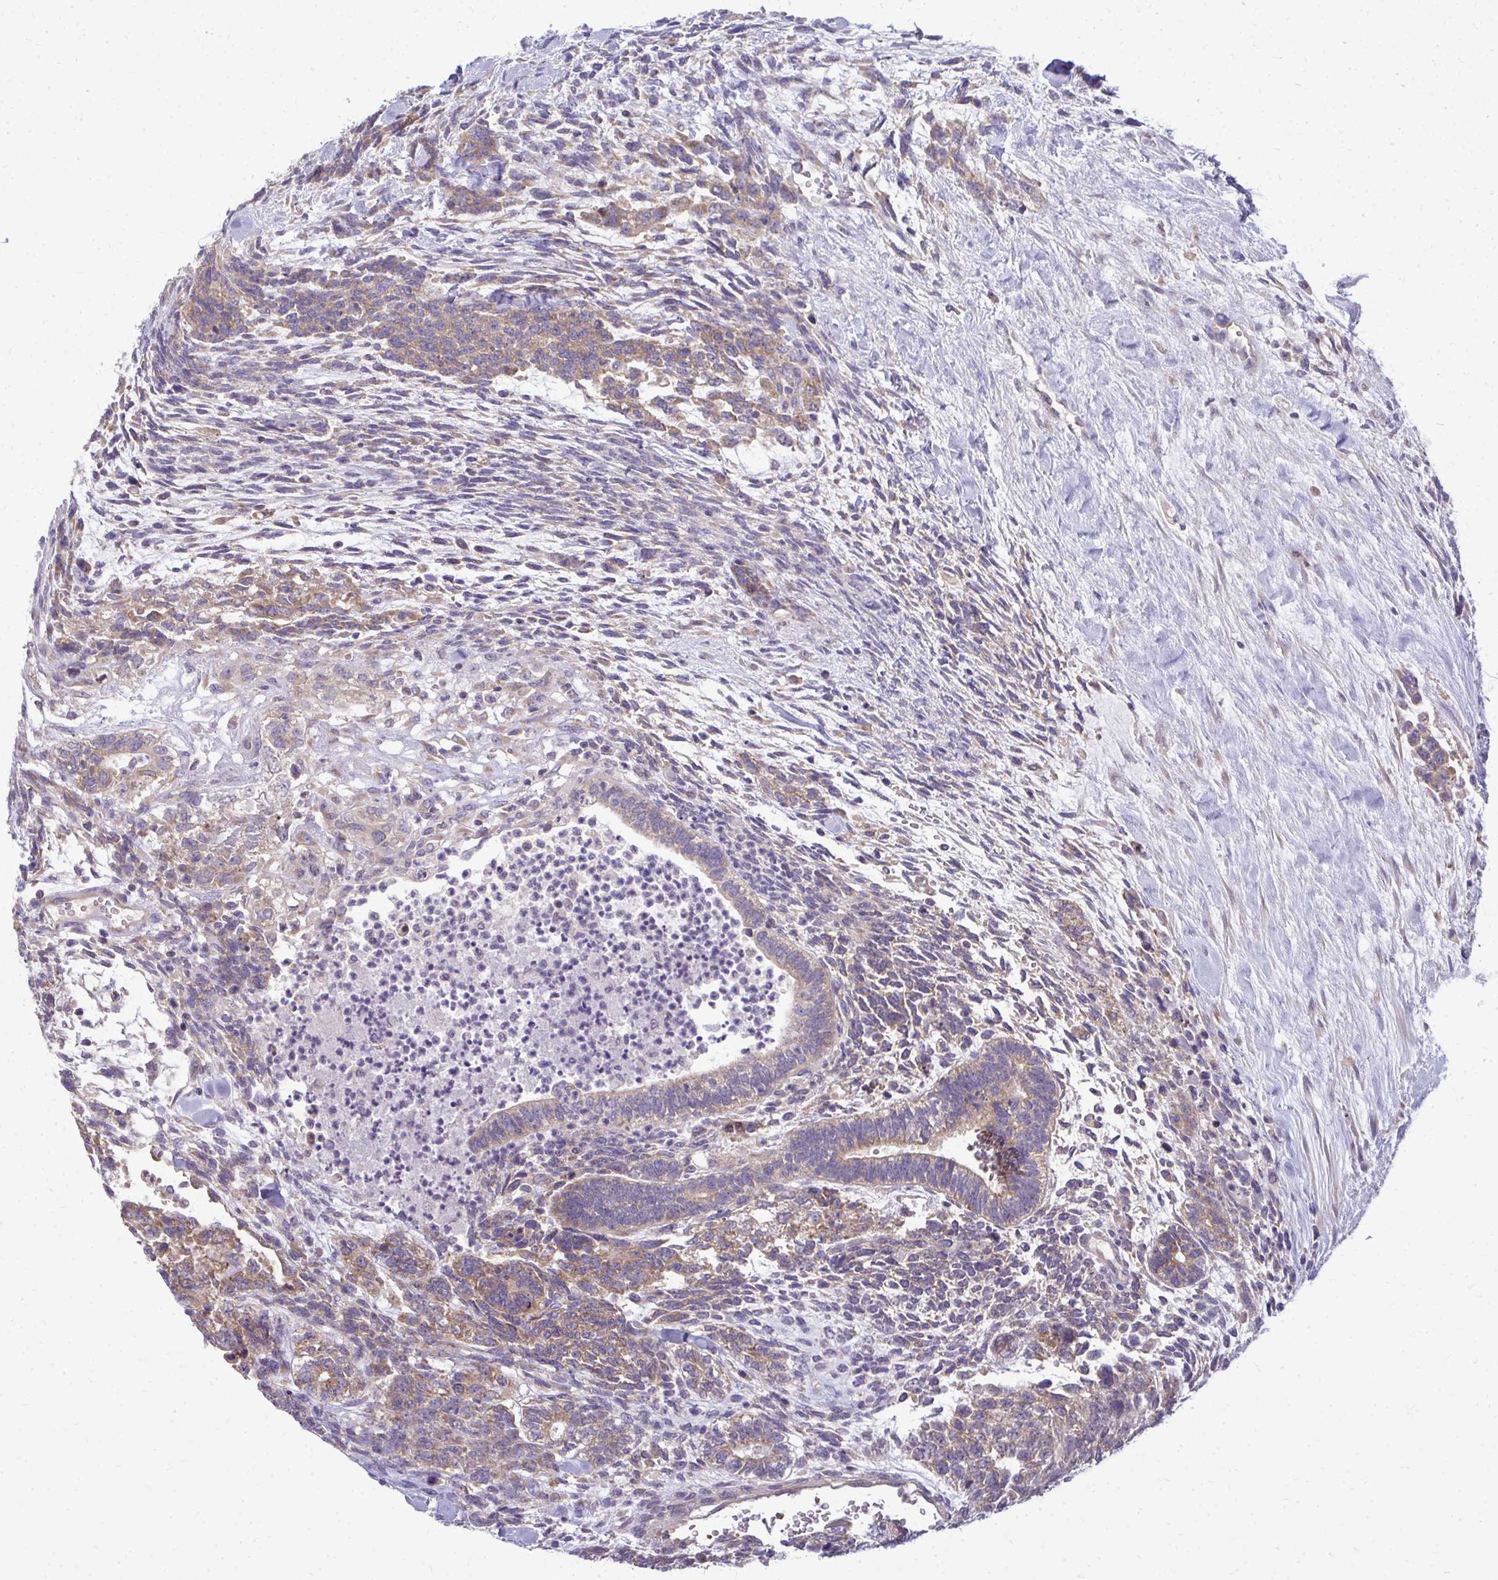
{"staining": {"intensity": "moderate", "quantity": ">75%", "location": "cytoplasmic/membranous"}, "tissue": "testis cancer", "cell_type": "Tumor cells", "image_type": "cancer", "snomed": [{"axis": "morphology", "description": "Carcinoma, Embryonal, NOS"}, {"axis": "topography", "description": "Testis"}], "caption": "DAB (3,3'-diaminobenzidine) immunohistochemical staining of testis embryonal carcinoma displays moderate cytoplasmic/membranous protein positivity in about >75% of tumor cells.", "gene": "RPLP2", "patient": {"sex": "male", "age": 23}}